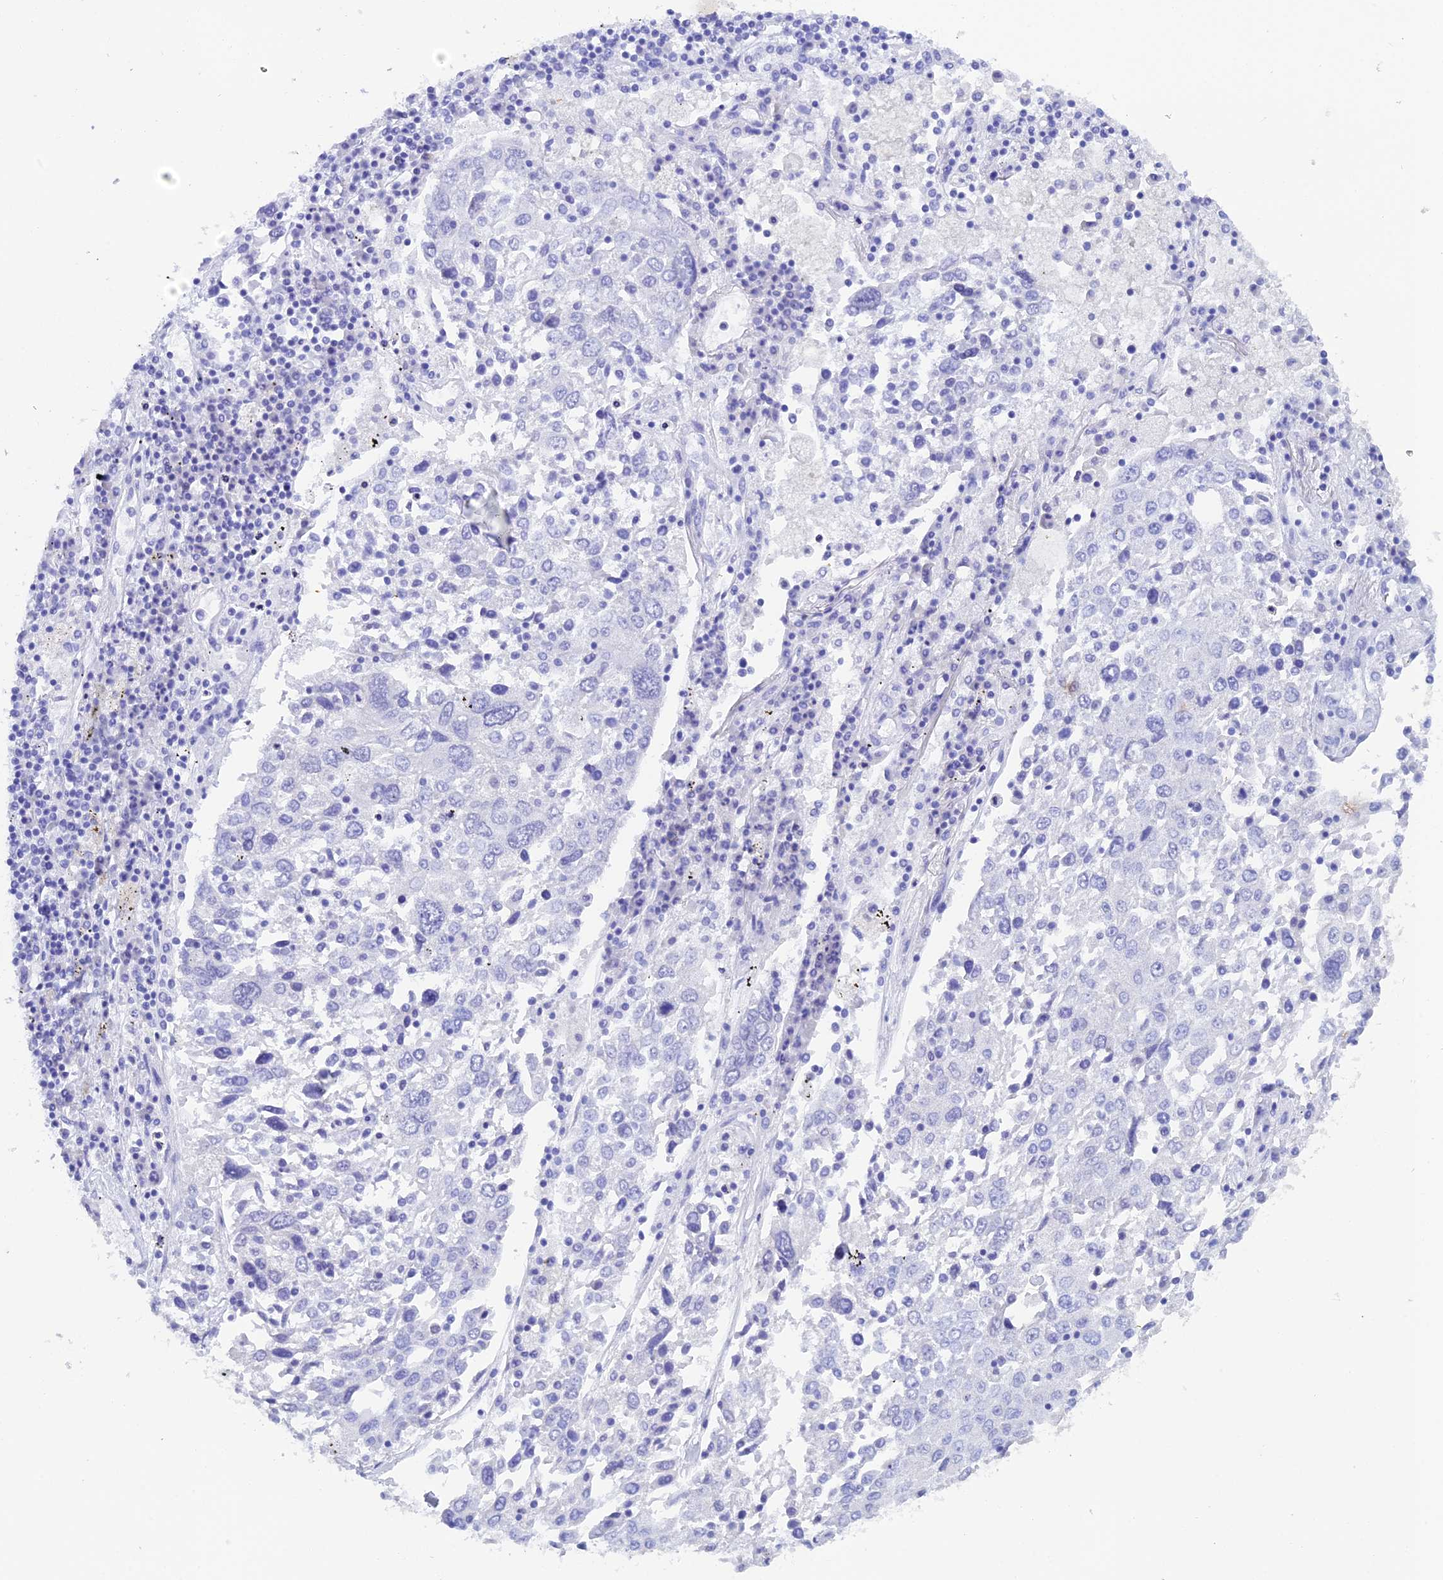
{"staining": {"intensity": "negative", "quantity": "none", "location": "none"}, "tissue": "lung cancer", "cell_type": "Tumor cells", "image_type": "cancer", "snomed": [{"axis": "morphology", "description": "Squamous cell carcinoma, NOS"}, {"axis": "topography", "description": "Lung"}], "caption": "High power microscopy micrograph of an immunohistochemistry photomicrograph of squamous cell carcinoma (lung), revealing no significant positivity in tumor cells. (DAB (3,3'-diaminobenzidine) immunohistochemistry (IHC) with hematoxylin counter stain).", "gene": "REG1A", "patient": {"sex": "male", "age": 65}}